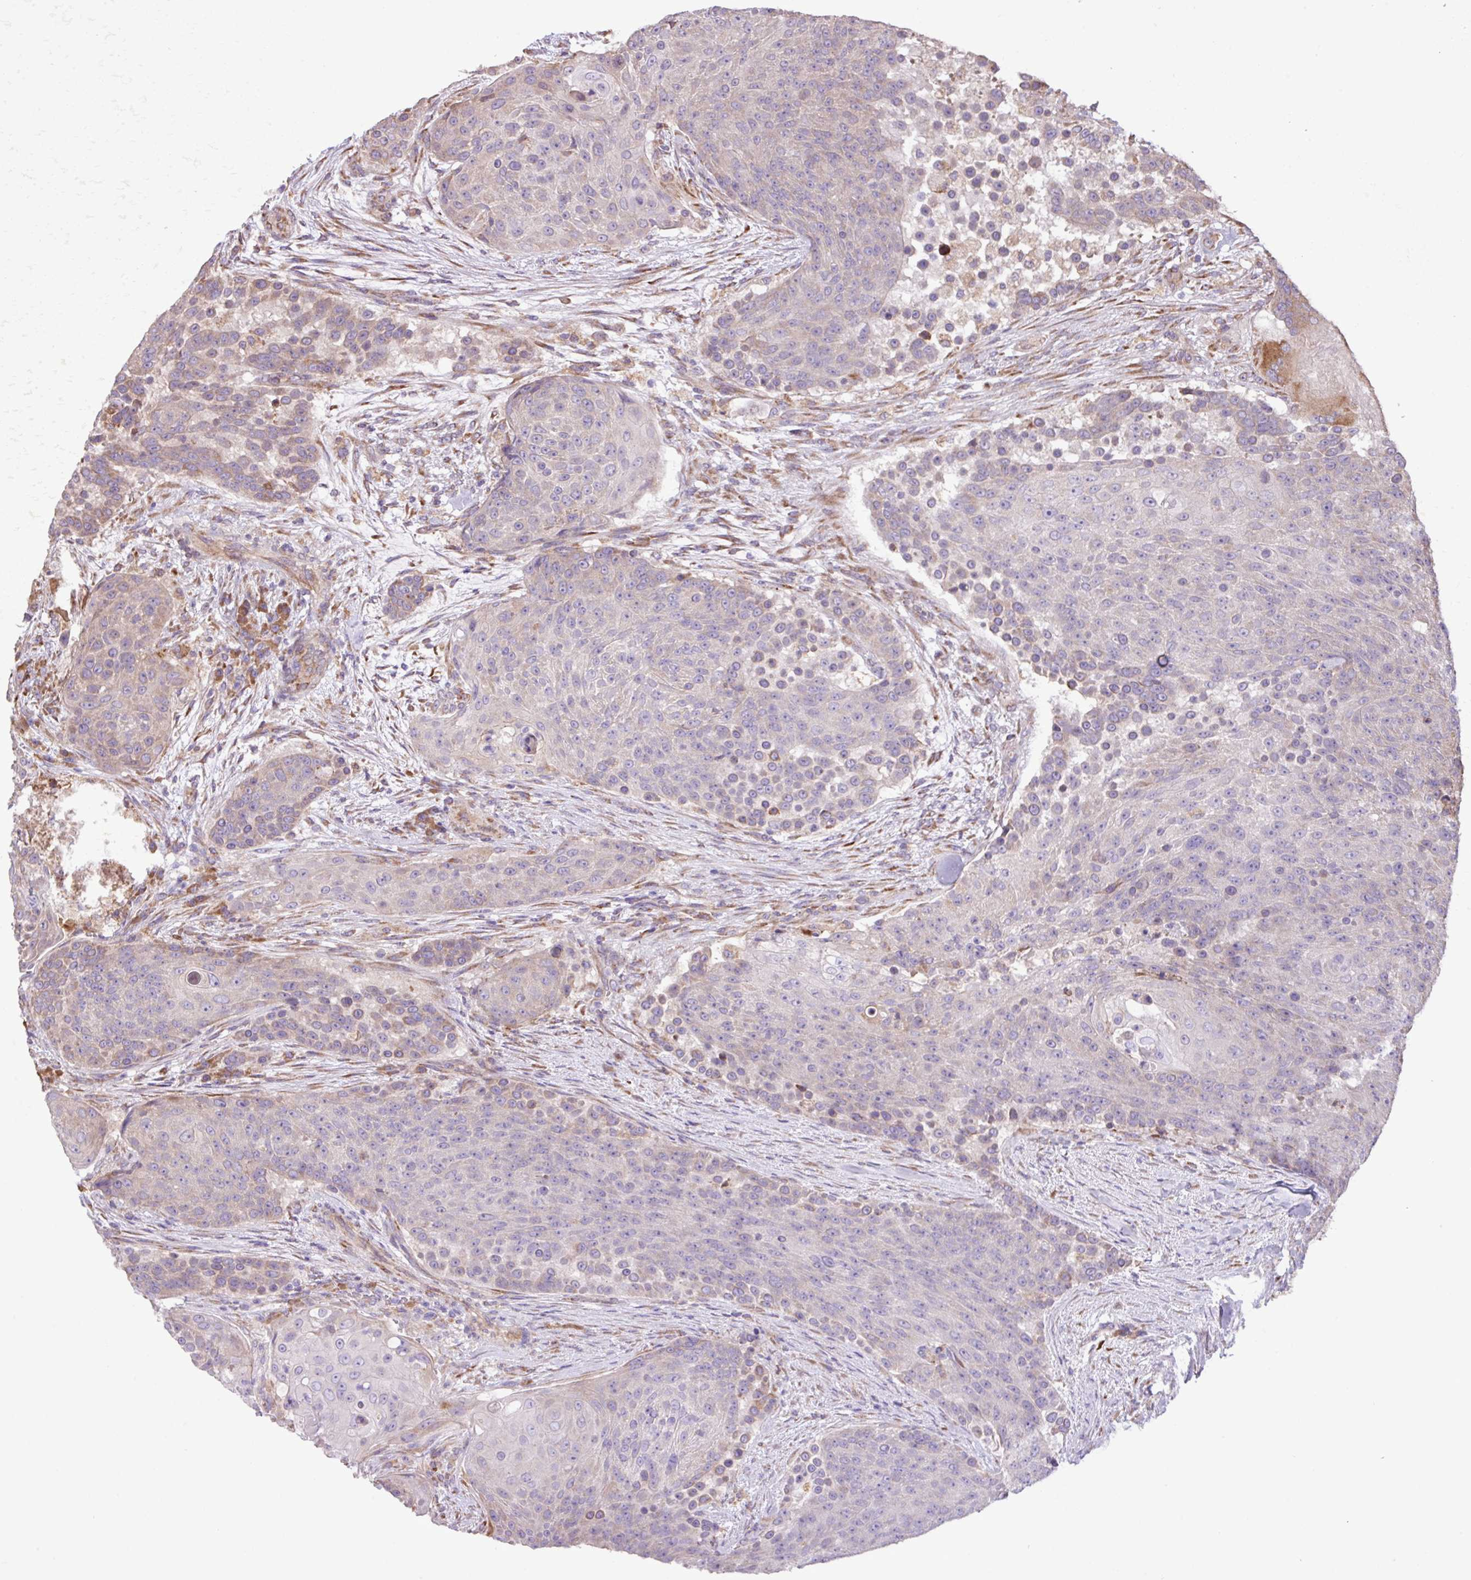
{"staining": {"intensity": "weak", "quantity": "<25%", "location": "cytoplasmic/membranous"}, "tissue": "urothelial cancer", "cell_type": "Tumor cells", "image_type": "cancer", "snomed": [{"axis": "morphology", "description": "Urothelial carcinoma, High grade"}, {"axis": "topography", "description": "Urinary bladder"}], "caption": "Immunohistochemistry of urothelial cancer displays no expression in tumor cells. Brightfield microscopy of IHC stained with DAB (3,3'-diaminobenzidine) (brown) and hematoxylin (blue), captured at high magnification.", "gene": "MEGF6", "patient": {"sex": "female", "age": 63}}